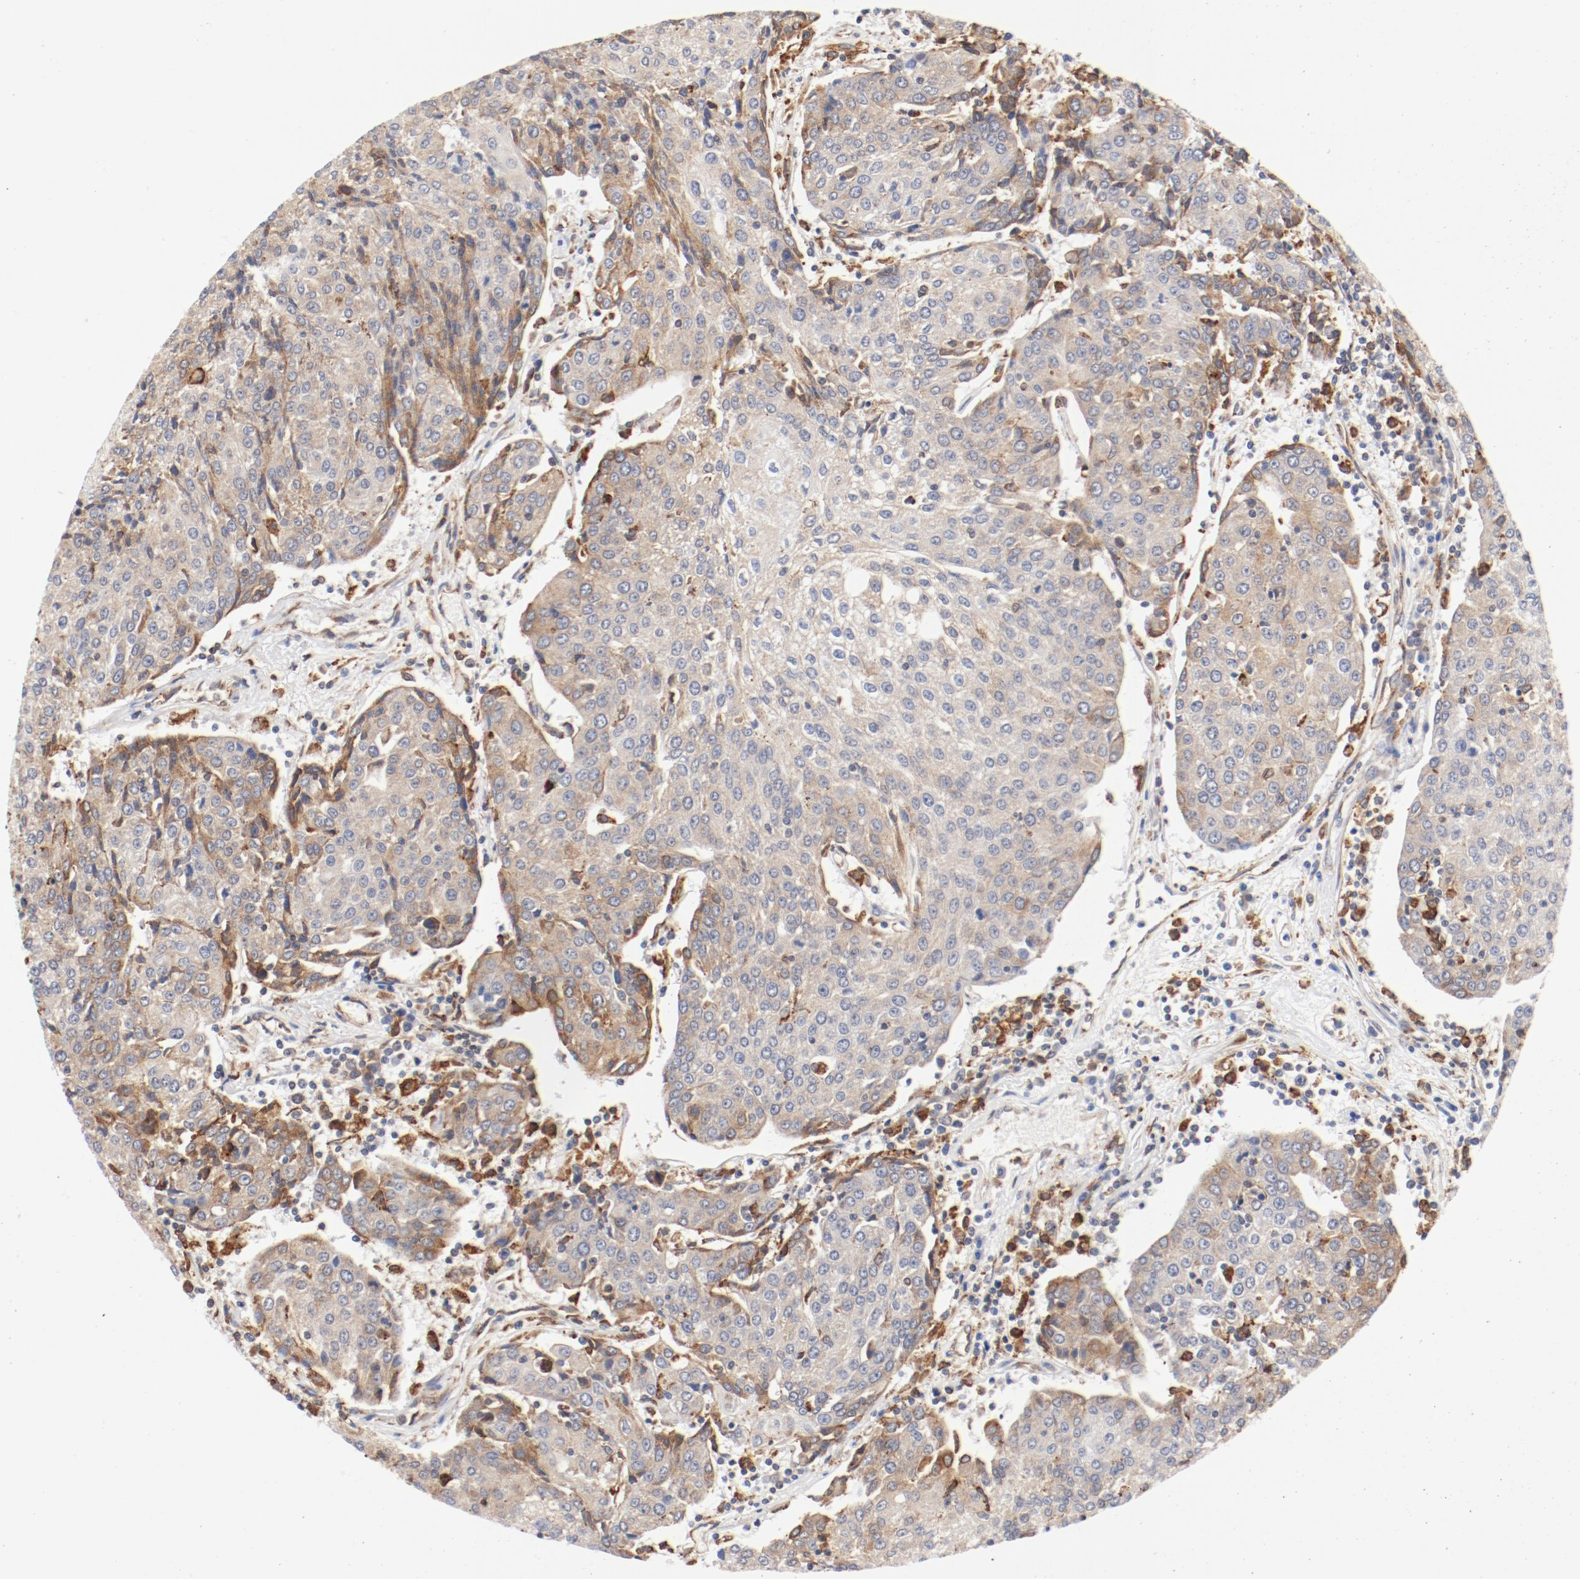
{"staining": {"intensity": "moderate", "quantity": ">75%", "location": "cytoplasmic/membranous"}, "tissue": "urothelial cancer", "cell_type": "Tumor cells", "image_type": "cancer", "snomed": [{"axis": "morphology", "description": "Urothelial carcinoma, High grade"}, {"axis": "topography", "description": "Urinary bladder"}], "caption": "Urothelial cancer stained with DAB (3,3'-diaminobenzidine) immunohistochemistry reveals medium levels of moderate cytoplasmic/membranous expression in approximately >75% of tumor cells.", "gene": "PDPK1", "patient": {"sex": "female", "age": 85}}